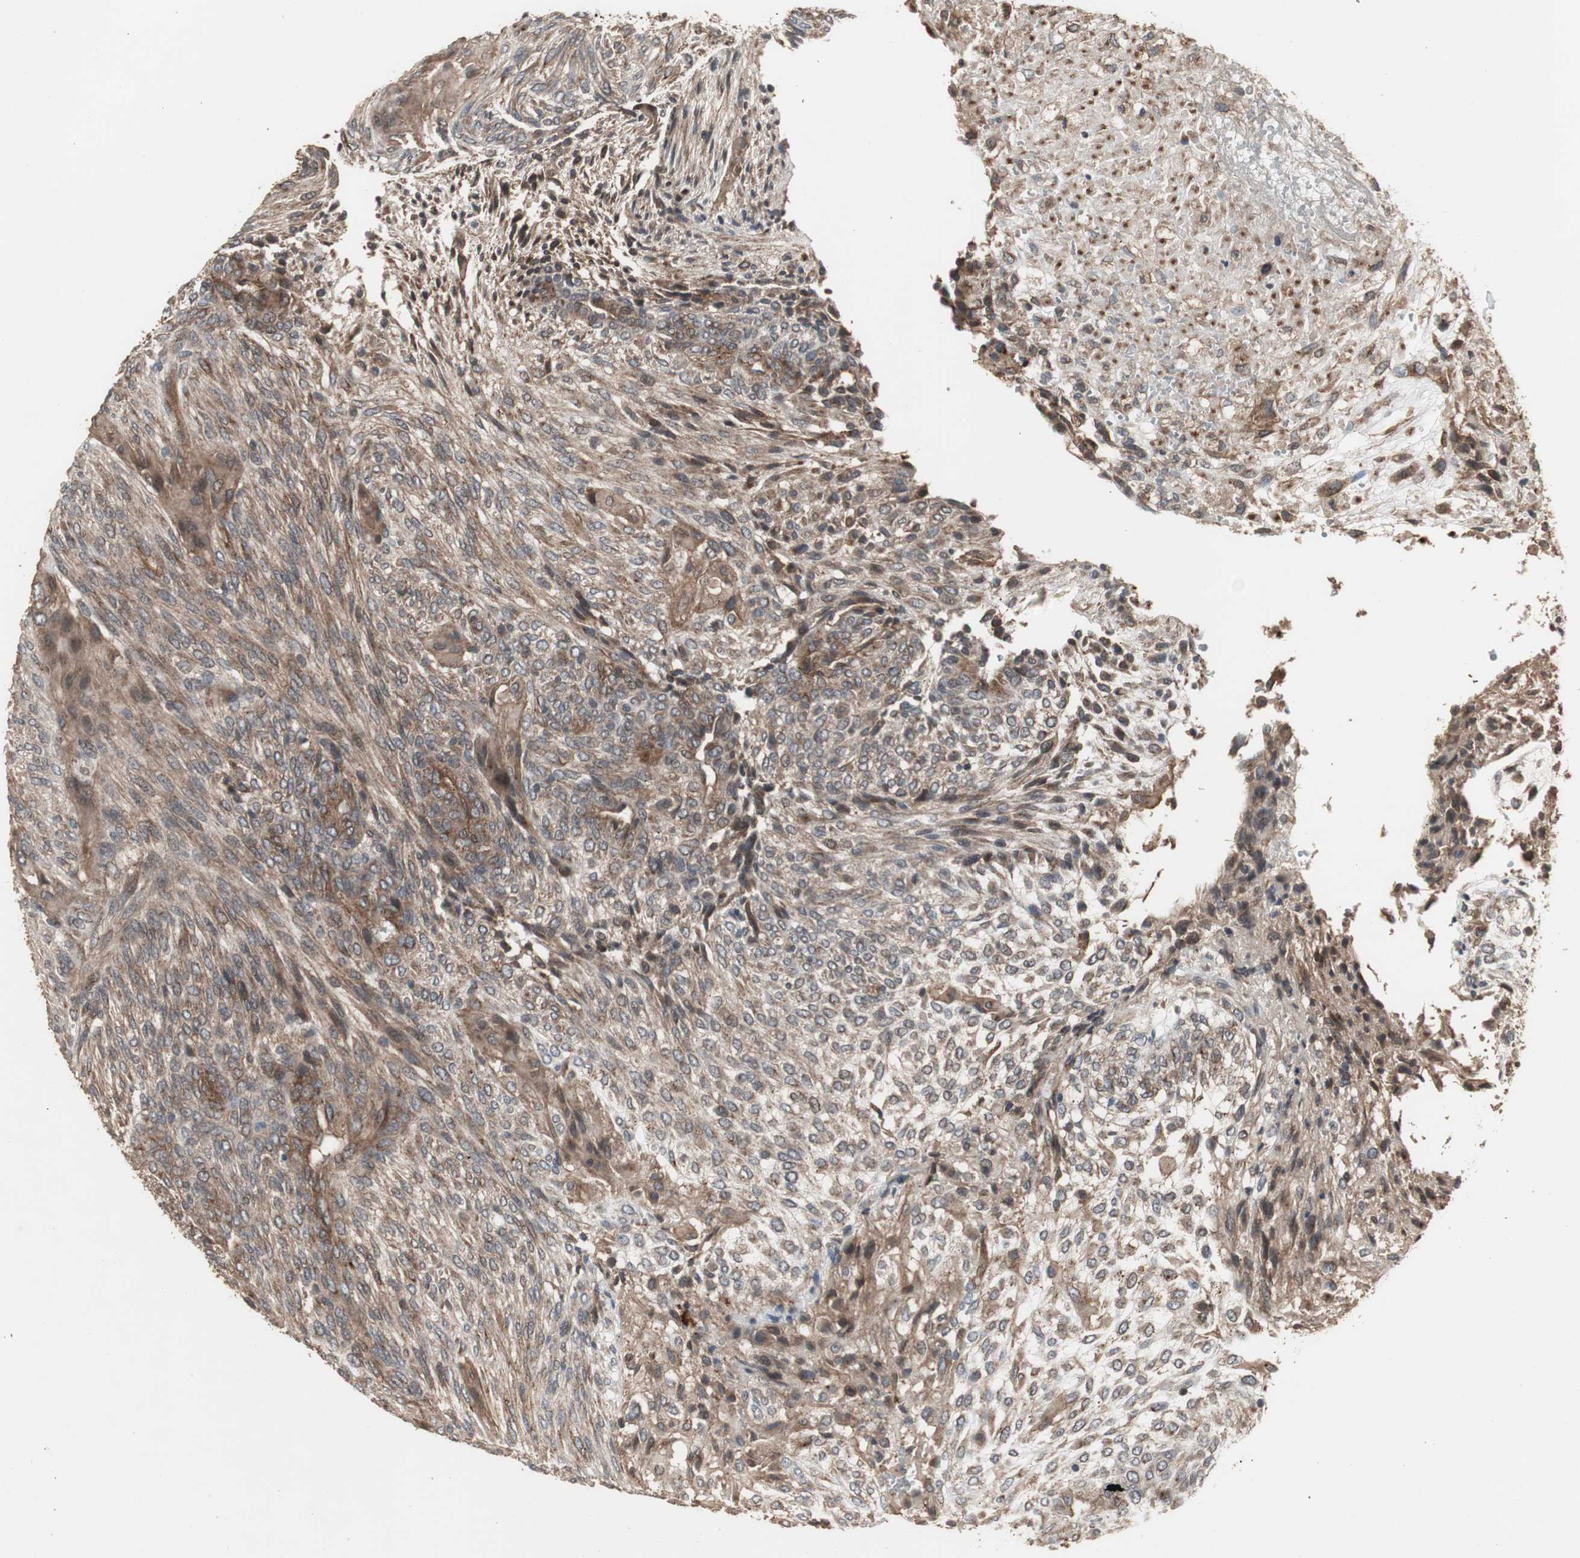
{"staining": {"intensity": "moderate", "quantity": ">75%", "location": "cytoplasmic/membranous"}, "tissue": "glioma", "cell_type": "Tumor cells", "image_type": "cancer", "snomed": [{"axis": "morphology", "description": "Glioma, malignant, High grade"}, {"axis": "topography", "description": "Cerebral cortex"}], "caption": "Immunohistochemical staining of glioma shows medium levels of moderate cytoplasmic/membranous protein positivity in about >75% of tumor cells.", "gene": "ATP2B2", "patient": {"sex": "female", "age": 55}}